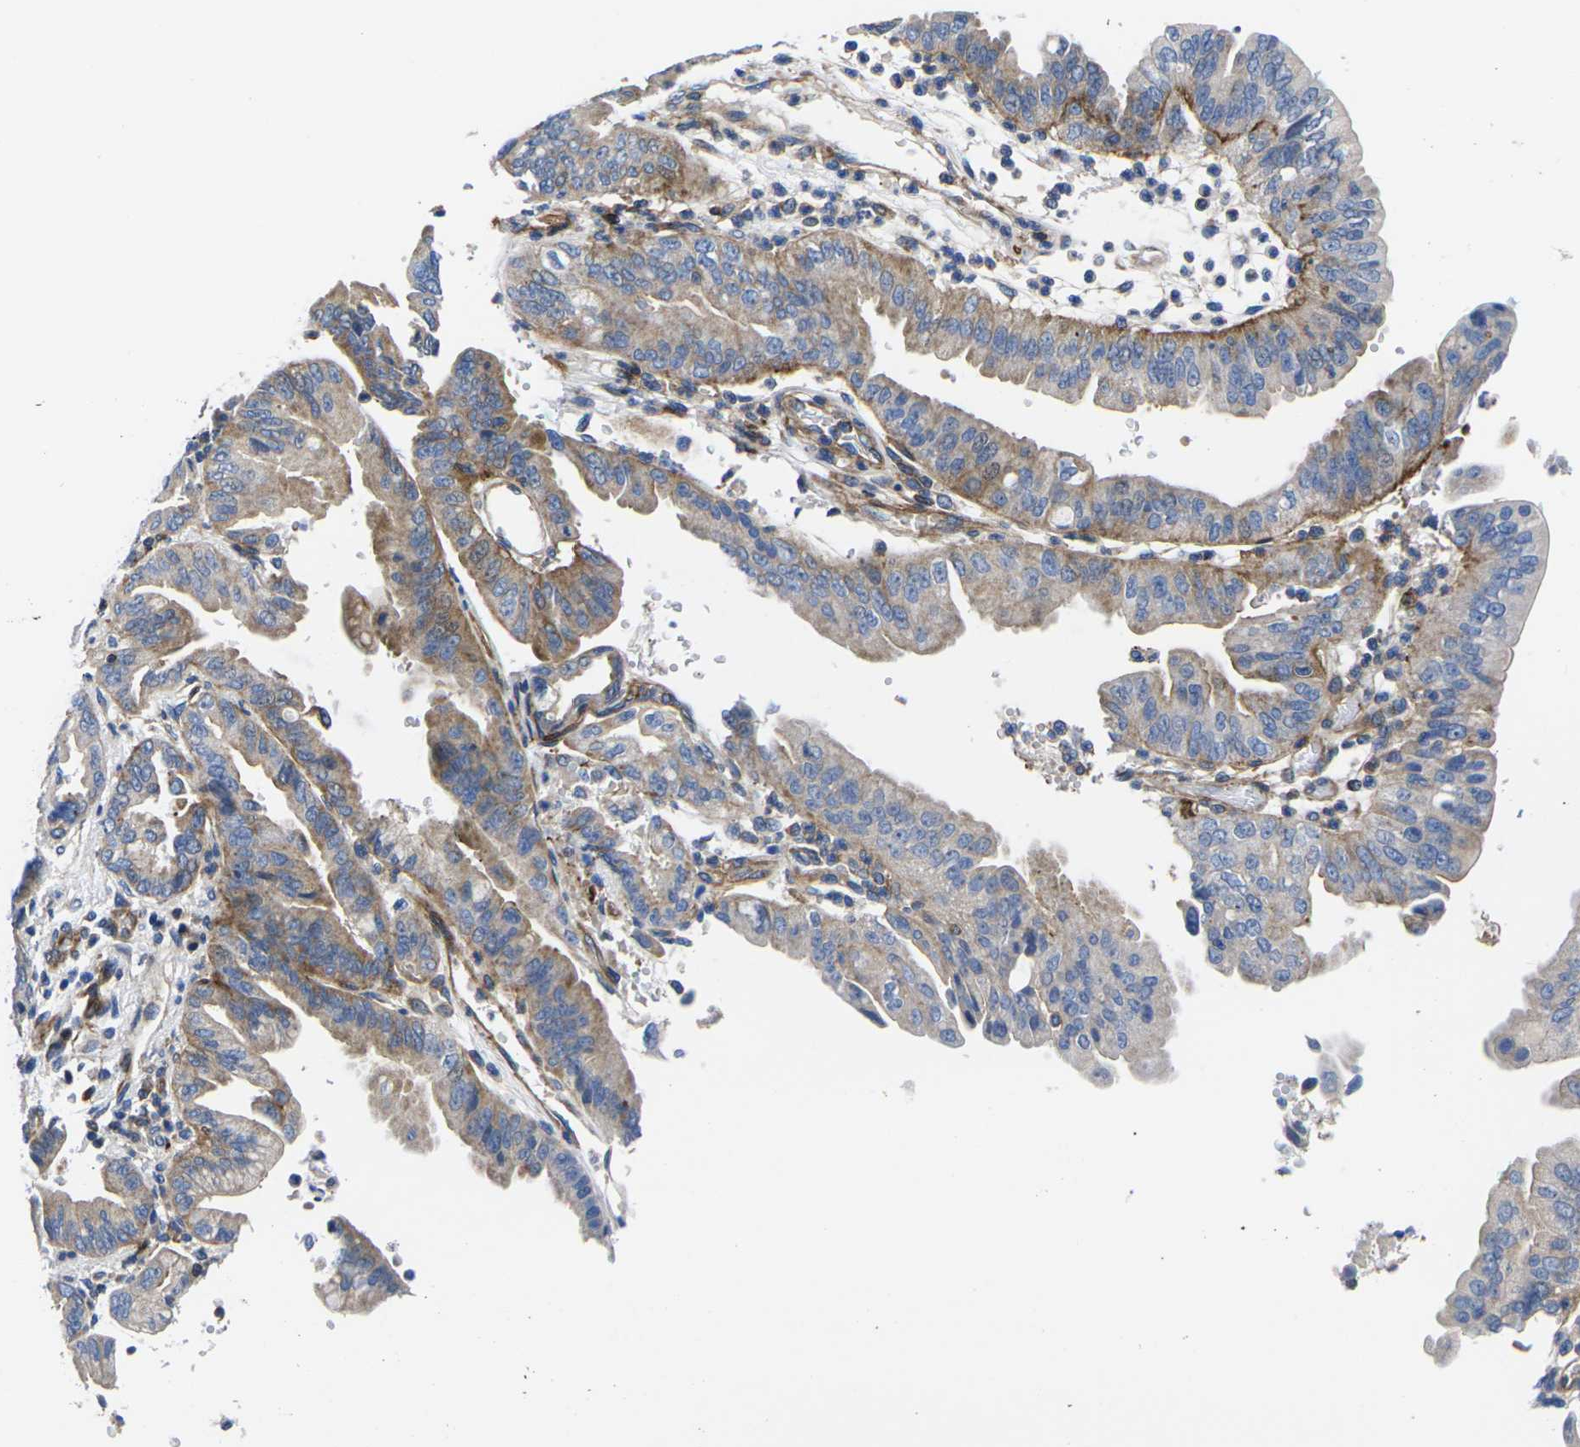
{"staining": {"intensity": "moderate", "quantity": ">75%", "location": "cytoplasmic/membranous"}, "tissue": "pancreatic cancer", "cell_type": "Tumor cells", "image_type": "cancer", "snomed": [{"axis": "morphology", "description": "Adenocarcinoma, NOS"}, {"axis": "topography", "description": "Pancreas"}], "caption": "The image reveals immunohistochemical staining of pancreatic adenocarcinoma. There is moderate cytoplasmic/membranous positivity is appreciated in approximately >75% of tumor cells. (IHC, brightfield microscopy, high magnification).", "gene": "GPR4", "patient": {"sex": "male", "age": 70}}